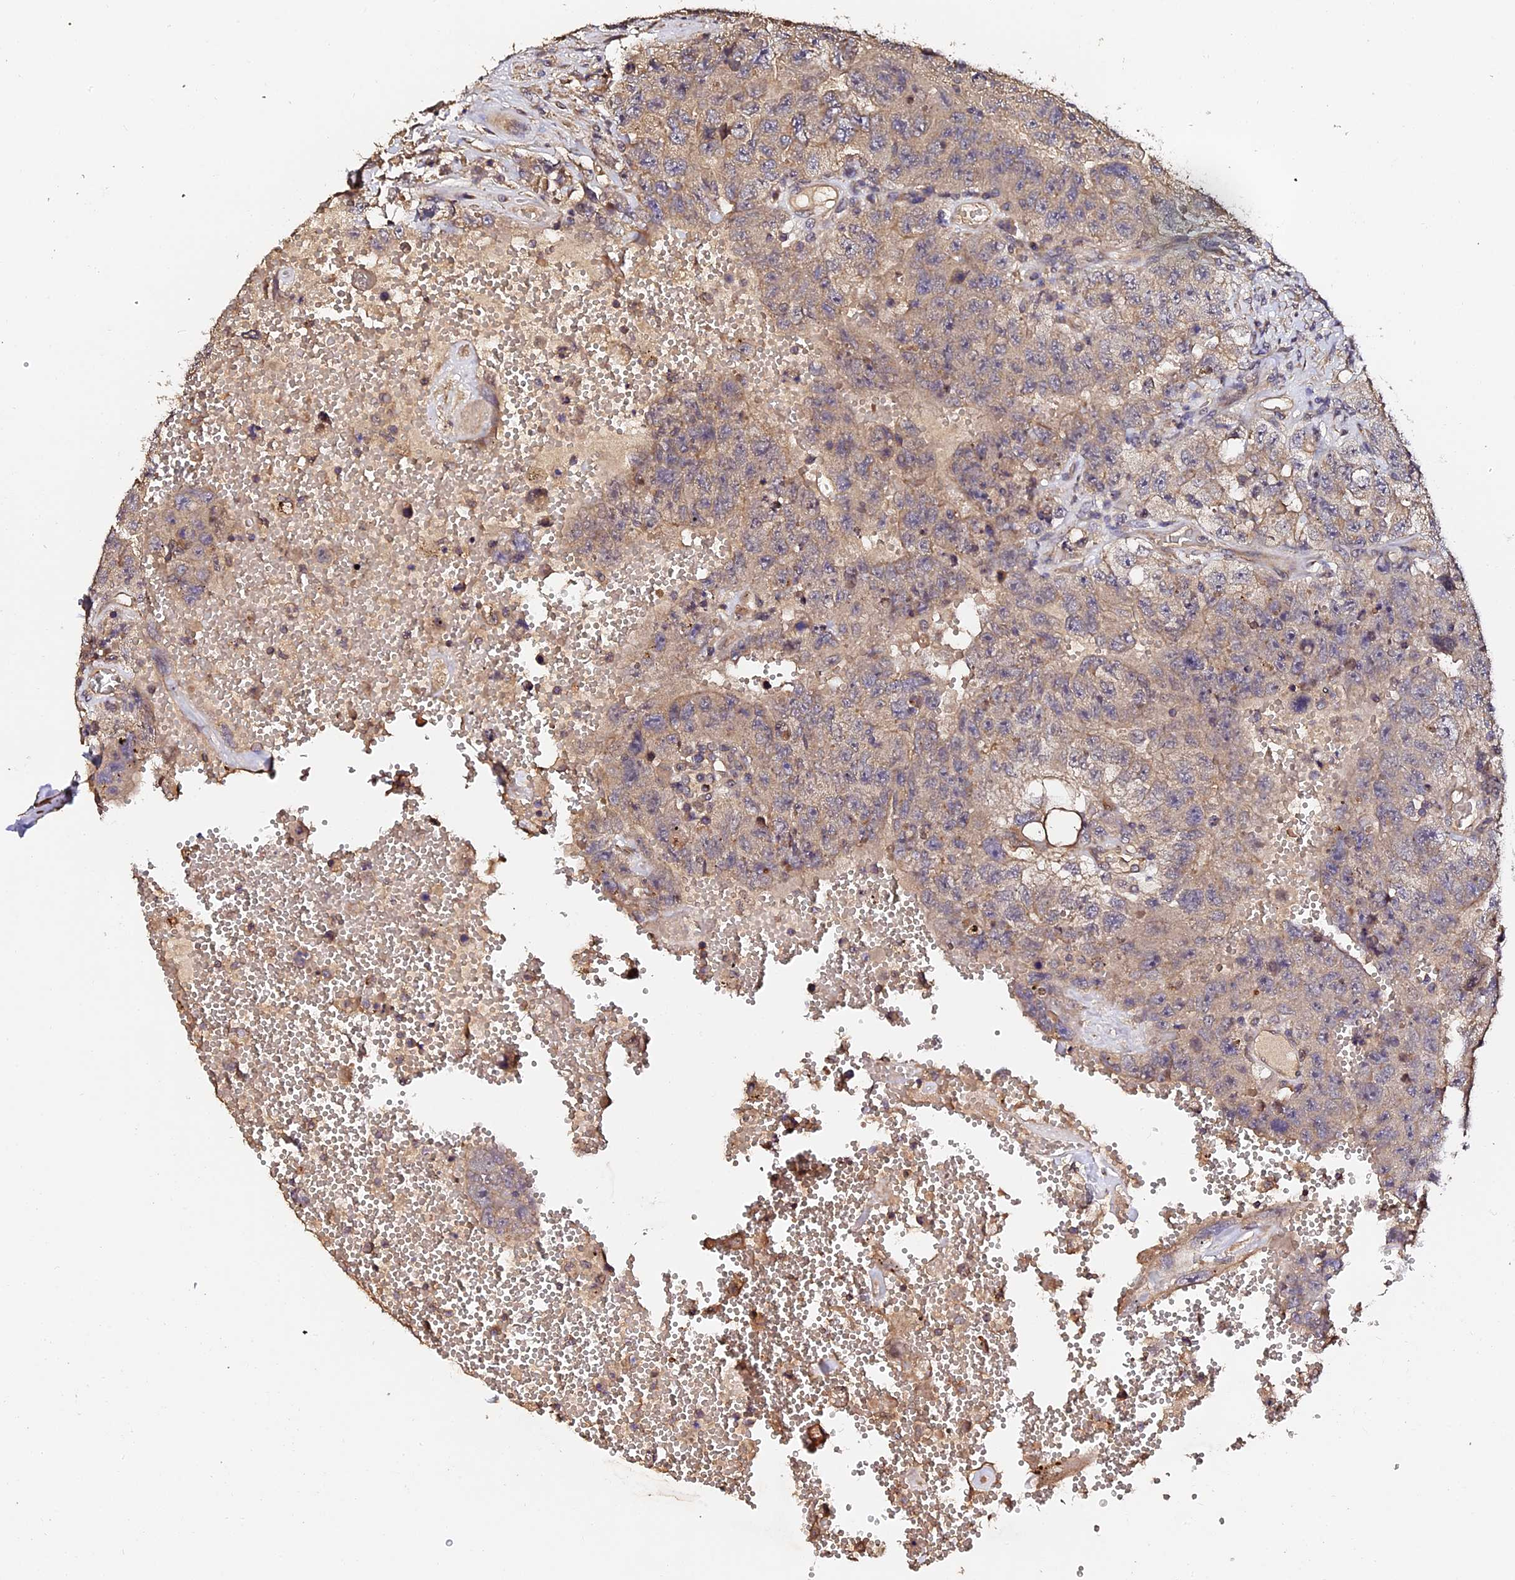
{"staining": {"intensity": "weak", "quantity": ">75%", "location": "cytoplasmic/membranous"}, "tissue": "testis cancer", "cell_type": "Tumor cells", "image_type": "cancer", "snomed": [{"axis": "morphology", "description": "Carcinoma, Embryonal, NOS"}, {"axis": "topography", "description": "Testis"}], "caption": "Protein expression analysis of human testis embryonal carcinoma reveals weak cytoplasmic/membranous expression in approximately >75% of tumor cells.", "gene": "TDO2", "patient": {"sex": "male", "age": 26}}